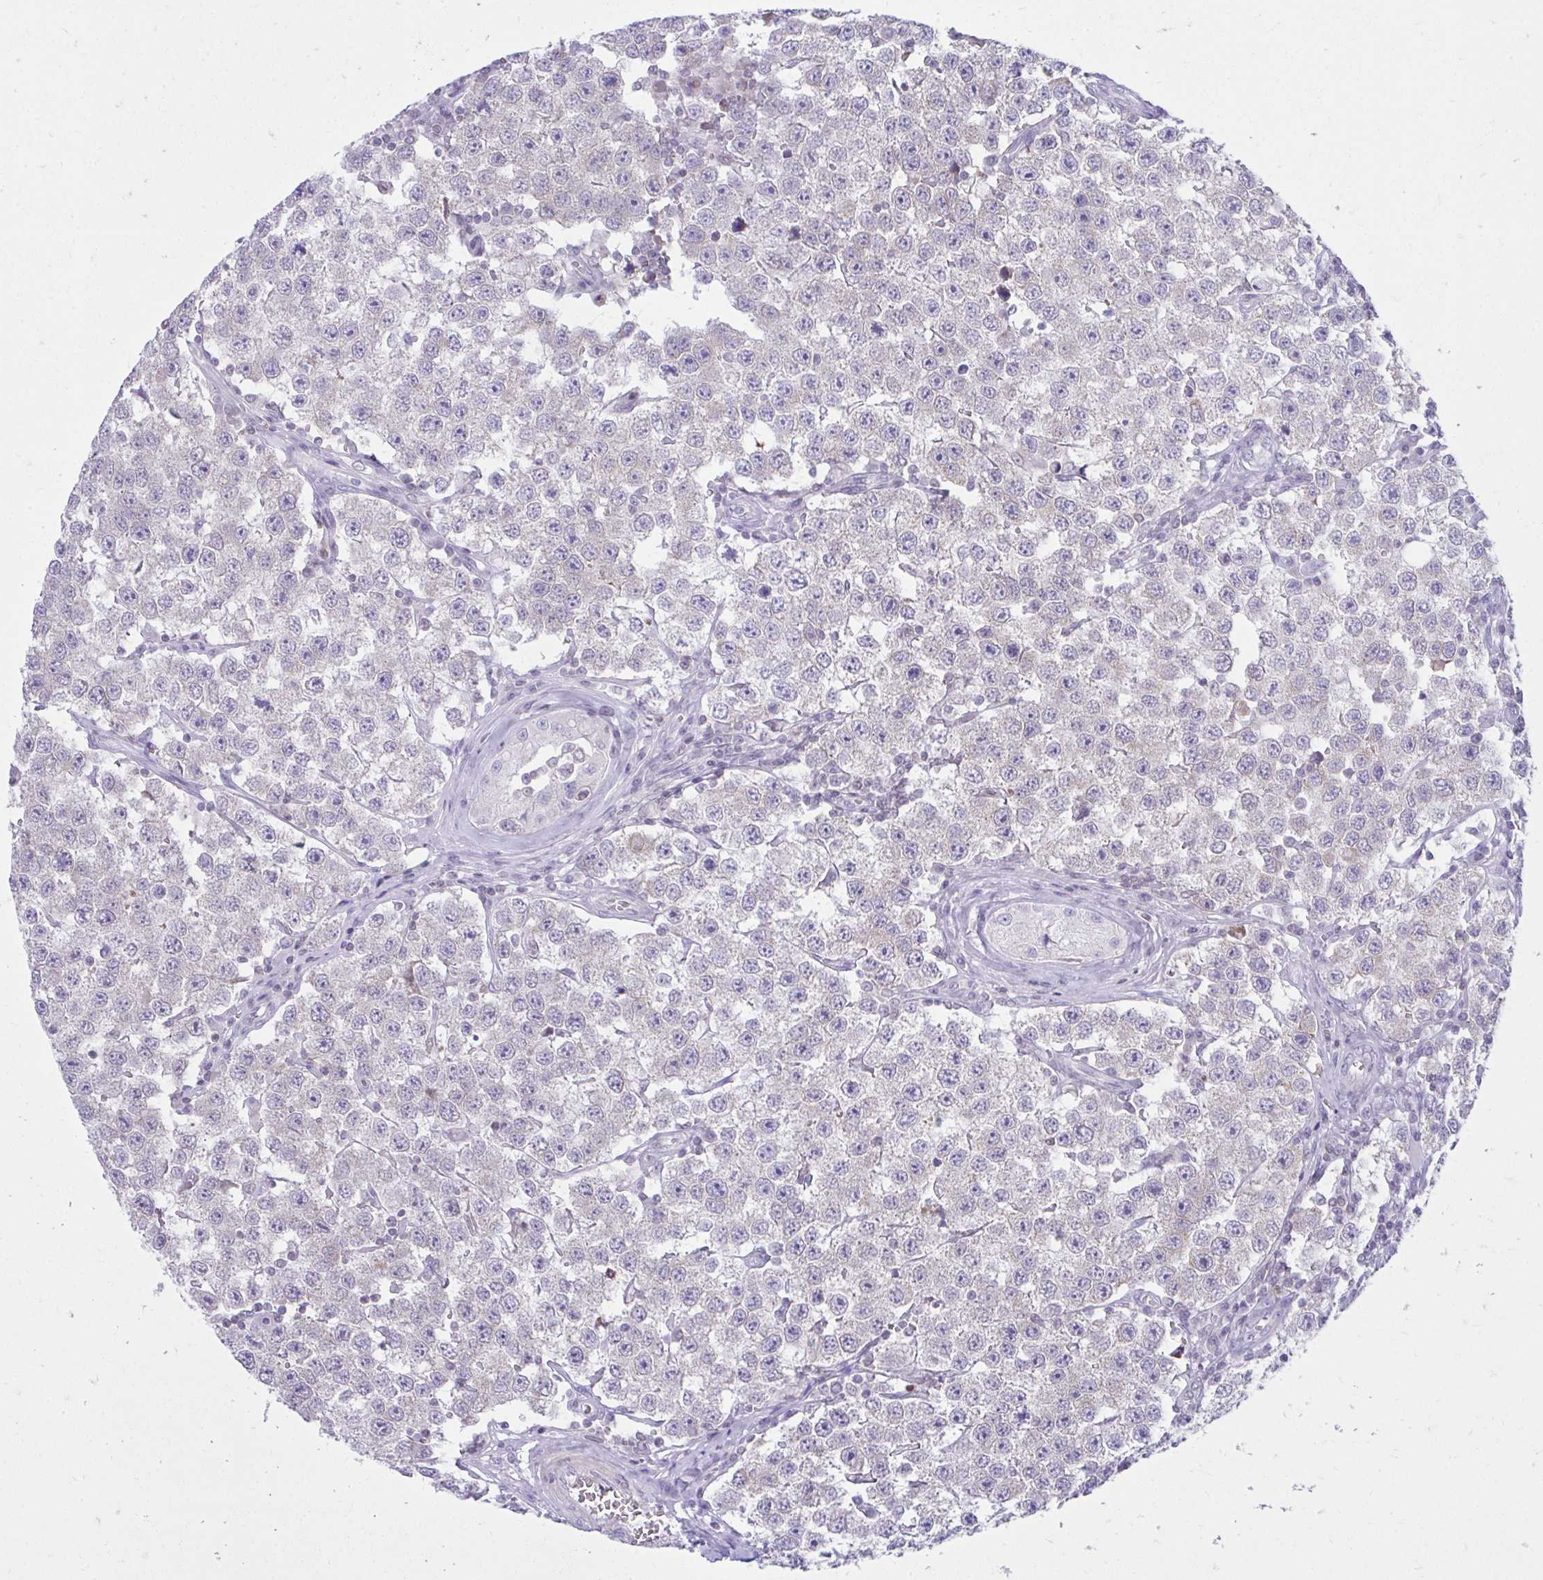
{"staining": {"intensity": "negative", "quantity": "none", "location": "none"}, "tissue": "testis cancer", "cell_type": "Tumor cells", "image_type": "cancer", "snomed": [{"axis": "morphology", "description": "Seminoma, NOS"}, {"axis": "topography", "description": "Testis"}], "caption": "The immunohistochemistry photomicrograph has no significant staining in tumor cells of testis cancer (seminoma) tissue.", "gene": "OR7A5", "patient": {"sex": "male", "age": 34}}